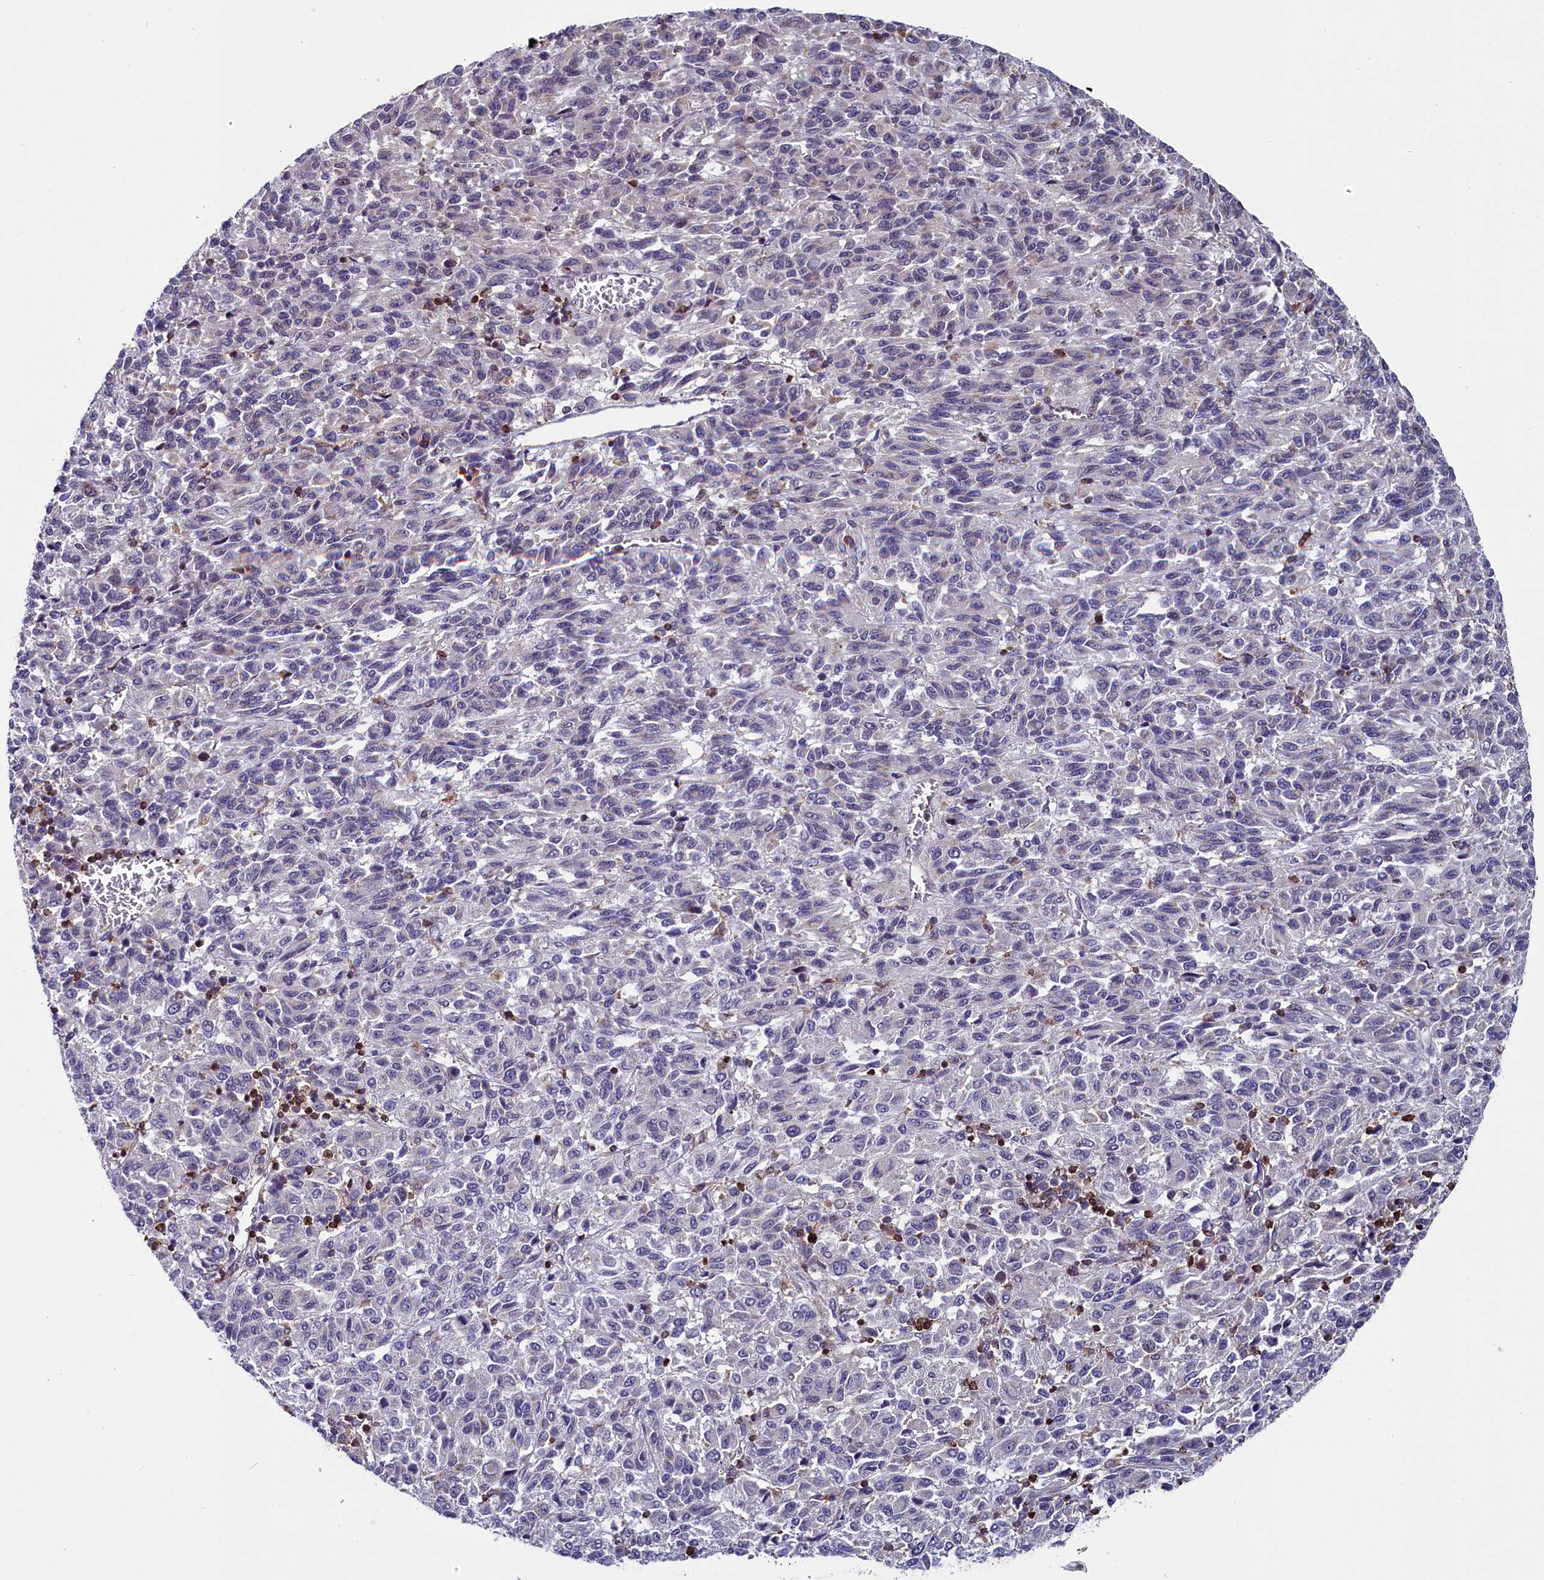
{"staining": {"intensity": "negative", "quantity": "none", "location": "none"}, "tissue": "melanoma", "cell_type": "Tumor cells", "image_type": "cancer", "snomed": [{"axis": "morphology", "description": "Malignant melanoma, Metastatic site"}, {"axis": "topography", "description": "Lung"}], "caption": "This image is of melanoma stained with IHC to label a protein in brown with the nuclei are counter-stained blue. There is no staining in tumor cells.", "gene": "CIAPIN1", "patient": {"sex": "male", "age": 64}}